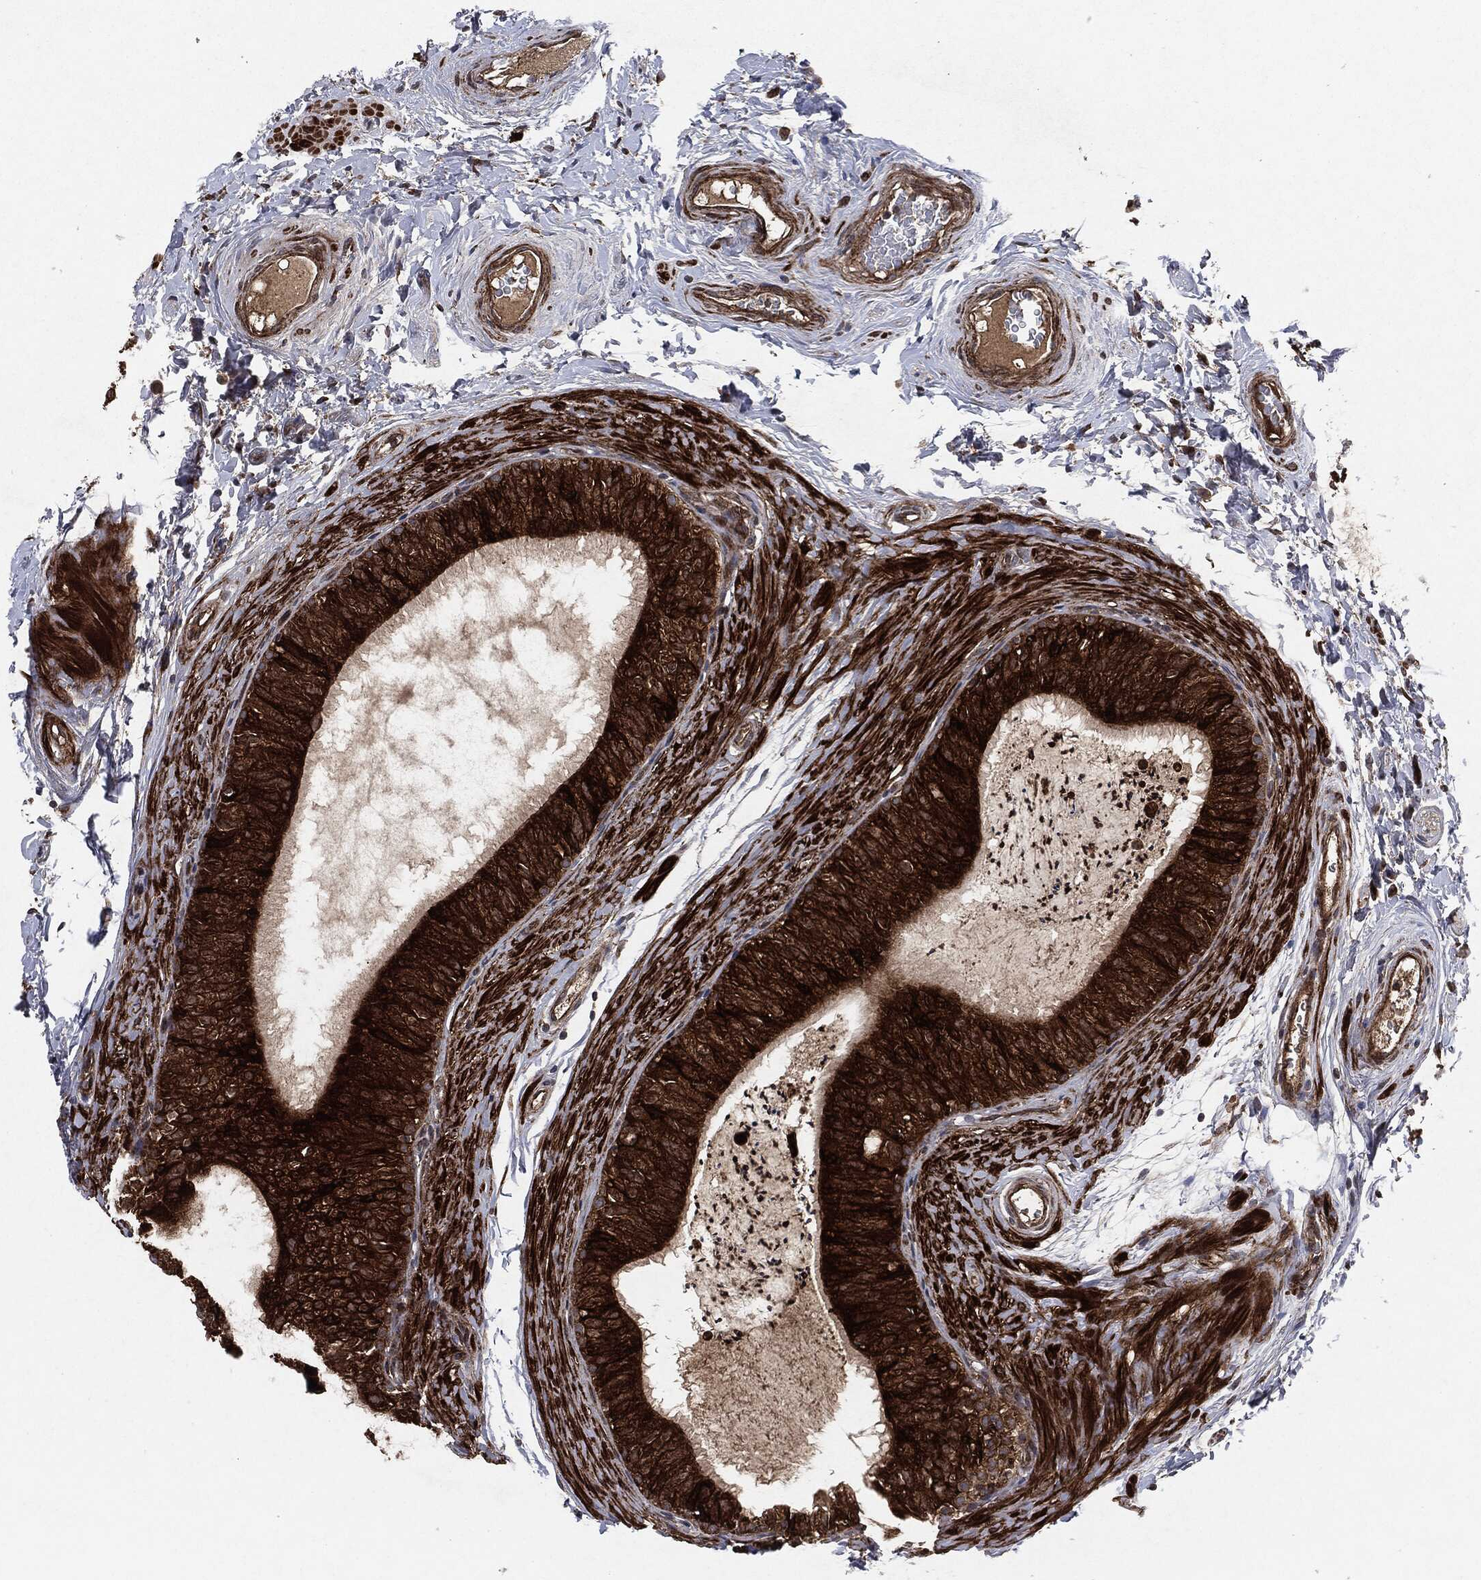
{"staining": {"intensity": "strong", "quantity": "25%-75%", "location": "cytoplasmic/membranous"}, "tissue": "epididymis", "cell_type": "Glandular cells", "image_type": "normal", "snomed": [{"axis": "morphology", "description": "Normal tissue, NOS"}, {"axis": "topography", "description": "Epididymis"}], "caption": "A high amount of strong cytoplasmic/membranous staining is identified in approximately 25%-75% of glandular cells in unremarkable epididymis. (DAB (3,3'-diaminobenzidine) IHC, brown staining for protein, blue staining for nuclei).", "gene": "RAF1", "patient": {"sex": "male", "age": 34}}